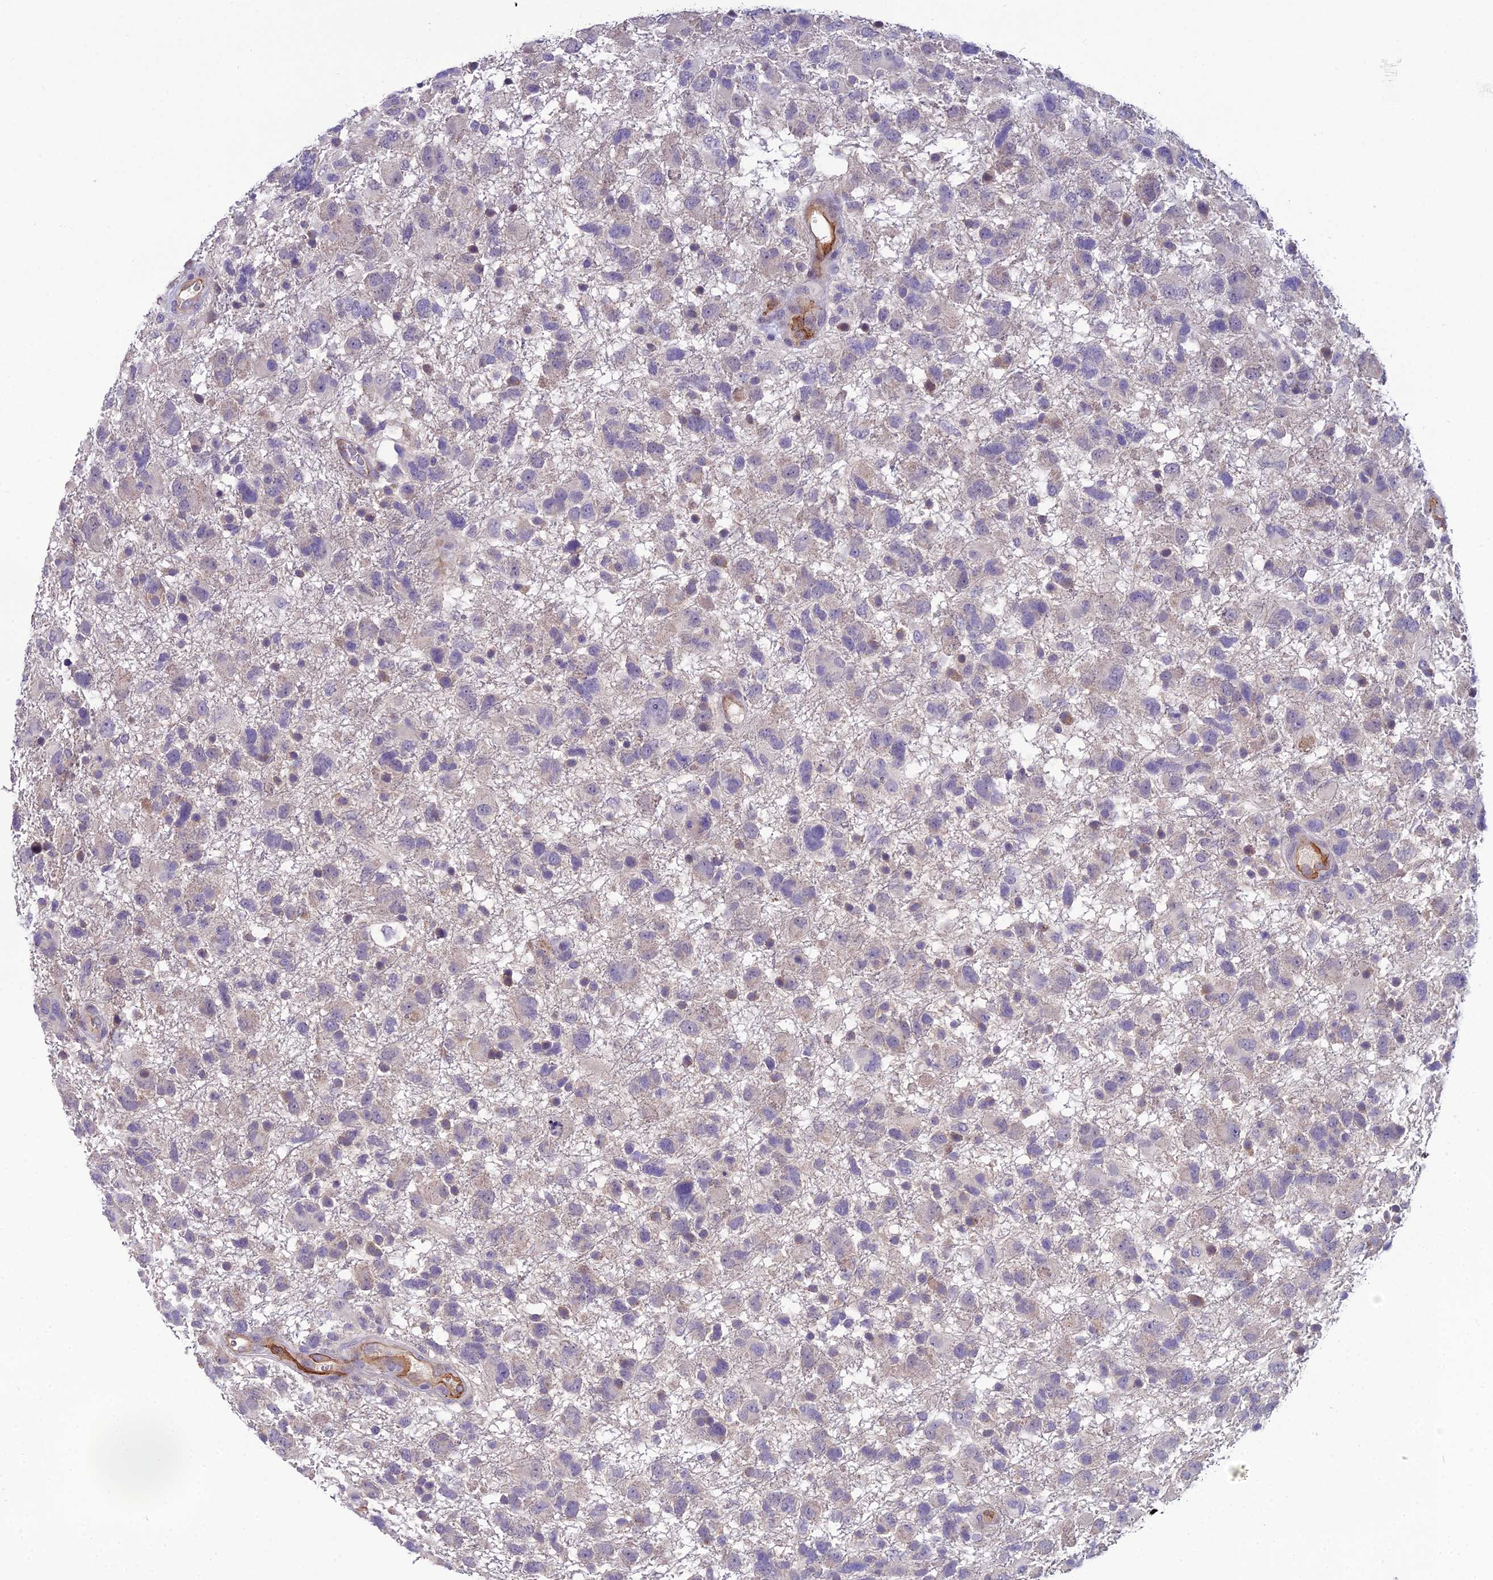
{"staining": {"intensity": "negative", "quantity": "none", "location": "none"}, "tissue": "glioma", "cell_type": "Tumor cells", "image_type": "cancer", "snomed": [{"axis": "morphology", "description": "Glioma, malignant, High grade"}, {"axis": "topography", "description": "Brain"}], "caption": "Tumor cells show no significant protein positivity in high-grade glioma (malignant).", "gene": "CFAP47", "patient": {"sex": "male", "age": 61}}